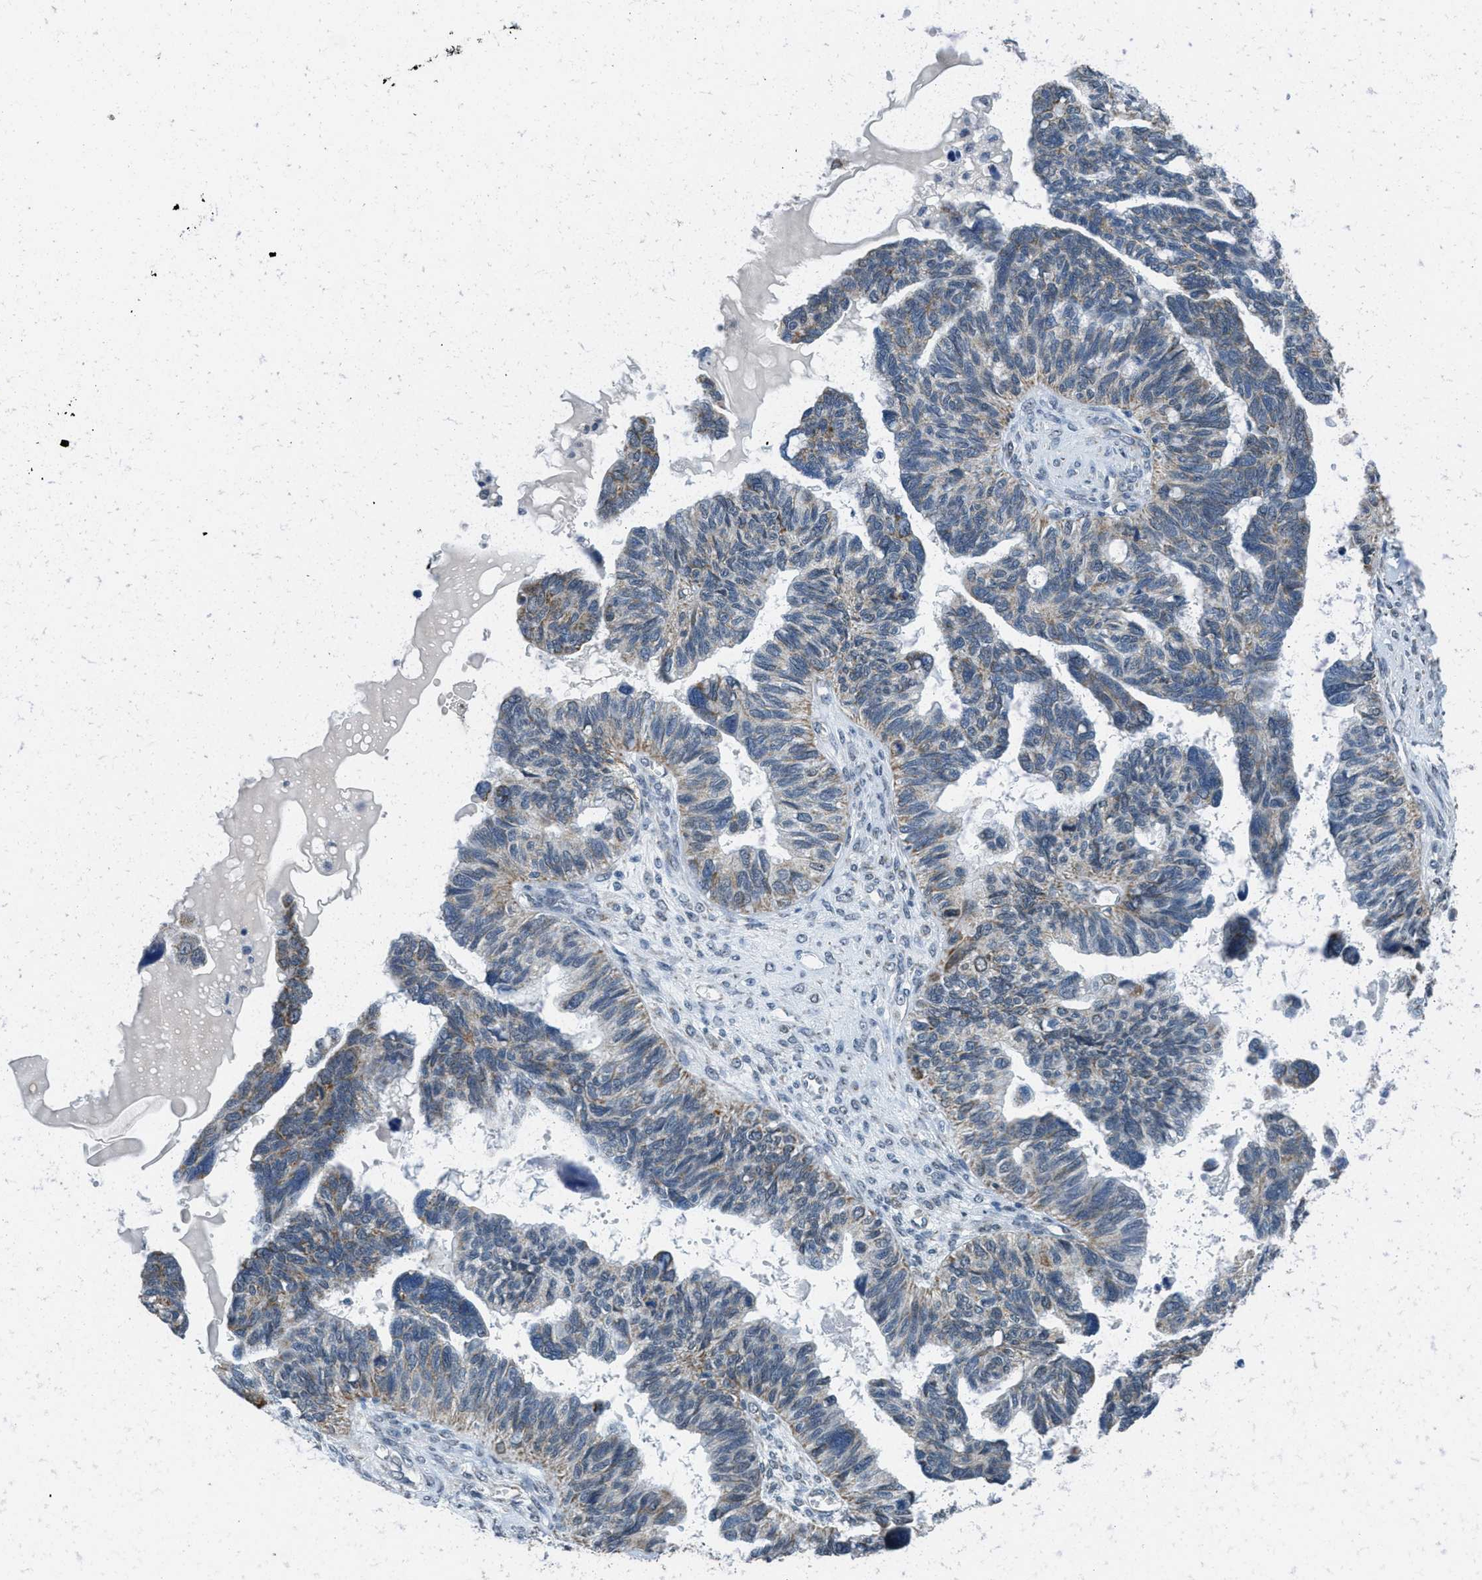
{"staining": {"intensity": "weak", "quantity": ">75%", "location": "cytoplasmic/membranous"}, "tissue": "ovarian cancer", "cell_type": "Tumor cells", "image_type": "cancer", "snomed": [{"axis": "morphology", "description": "Cystadenocarcinoma, serous, NOS"}, {"axis": "topography", "description": "Ovary"}], "caption": "Immunohistochemical staining of human ovarian cancer (serous cystadenocarcinoma) demonstrates weak cytoplasmic/membranous protein staining in about >75% of tumor cells. The staining was performed using DAB to visualize the protein expression in brown, while the nuclei were stained in blue with hematoxylin (Magnification: 20x).", "gene": "TOMM70", "patient": {"sex": "female", "age": 79}}